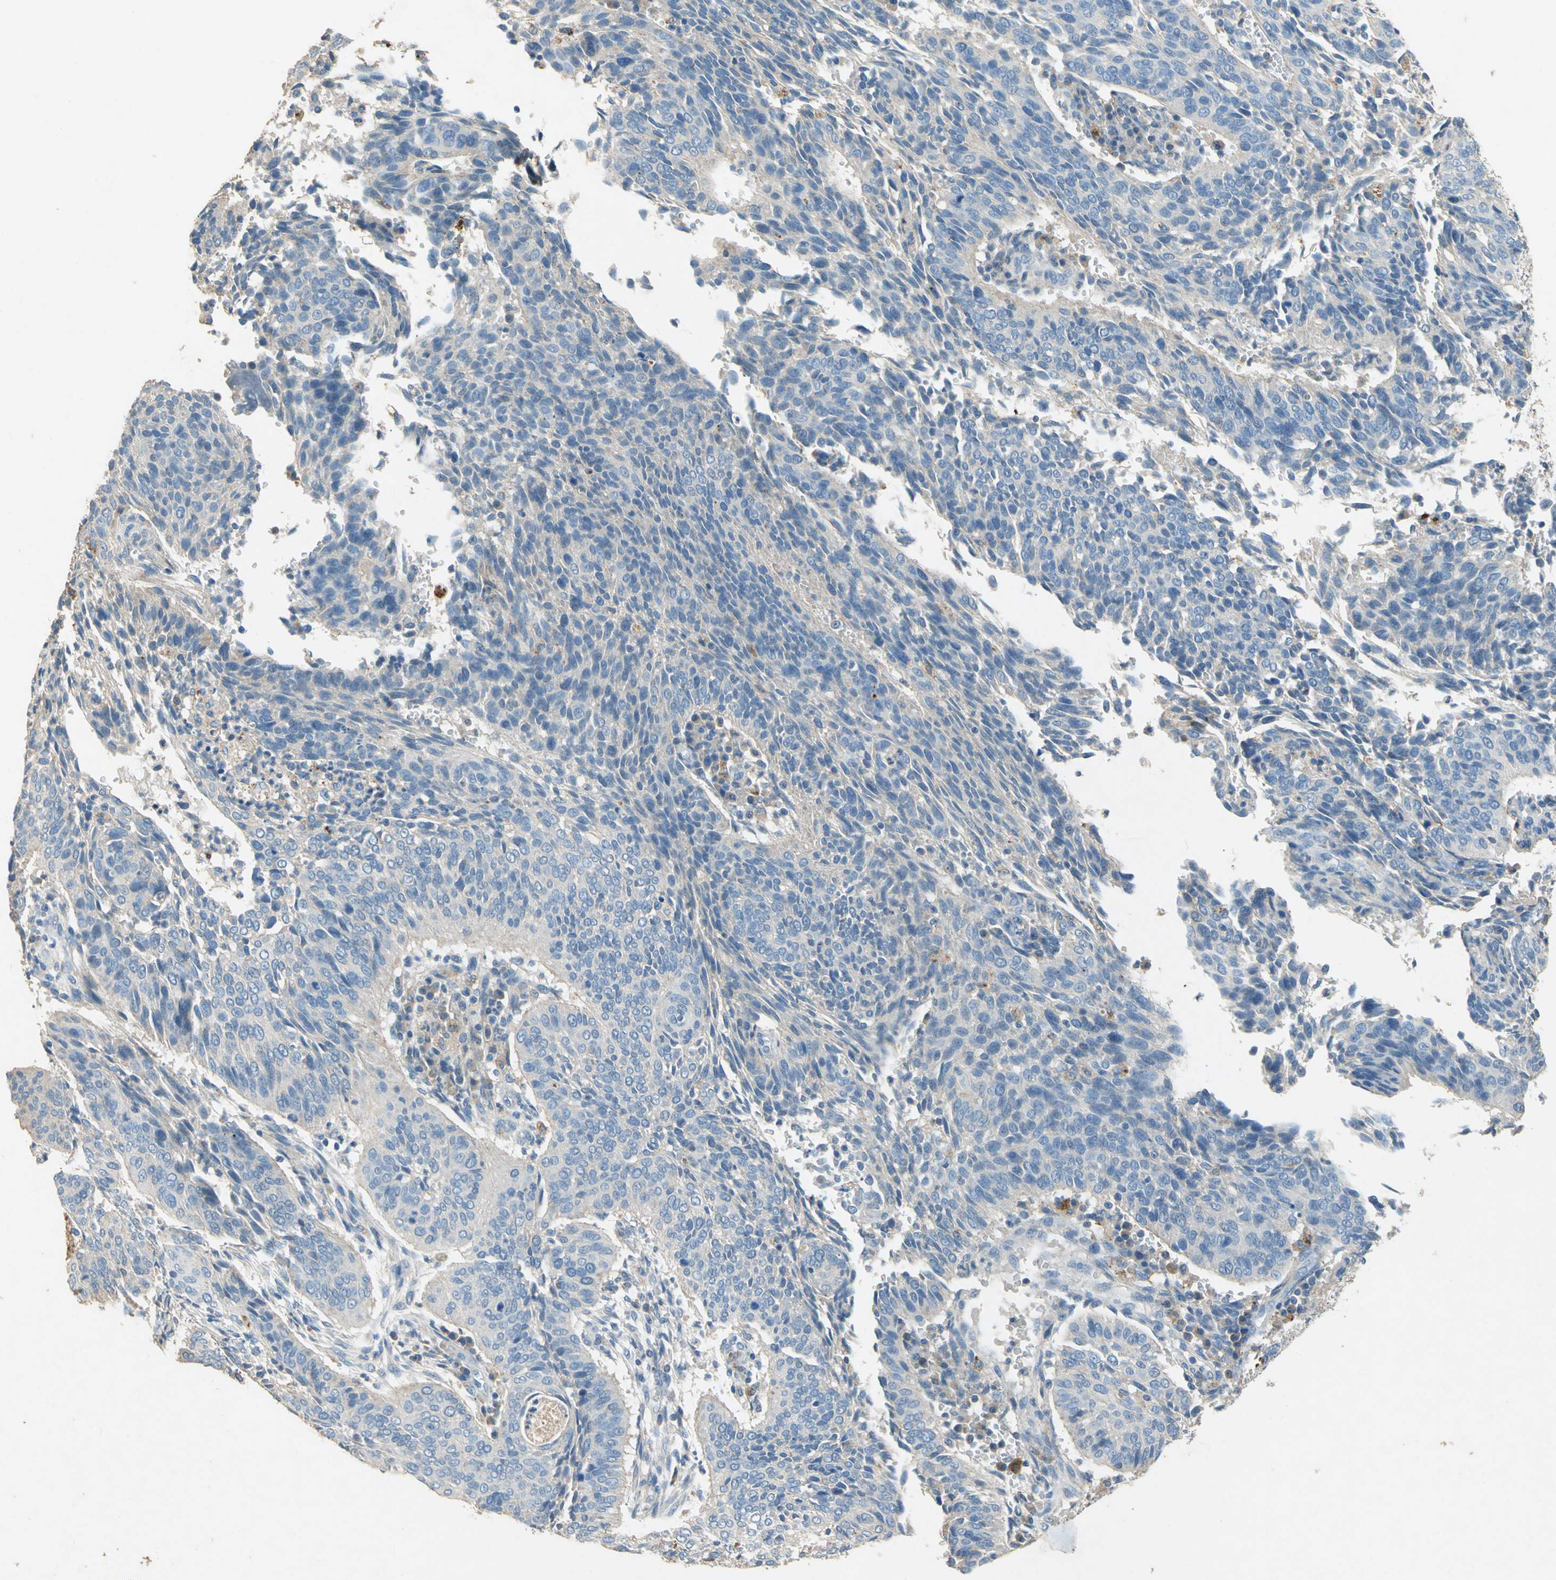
{"staining": {"intensity": "weak", "quantity": ">75%", "location": "cytoplasmic/membranous"}, "tissue": "cervical cancer", "cell_type": "Tumor cells", "image_type": "cancer", "snomed": [{"axis": "morphology", "description": "Squamous cell carcinoma, NOS"}, {"axis": "topography", "description": "Cervix"}], "caption": "This image displays IHC staining of squamous cell carcinoma (cervical), with low weak cytoplasmic/membranous staining in about >75% of tumor cells.", "gene": "ADAMTS5", "patient": {"sex": "female", "age": 39}}